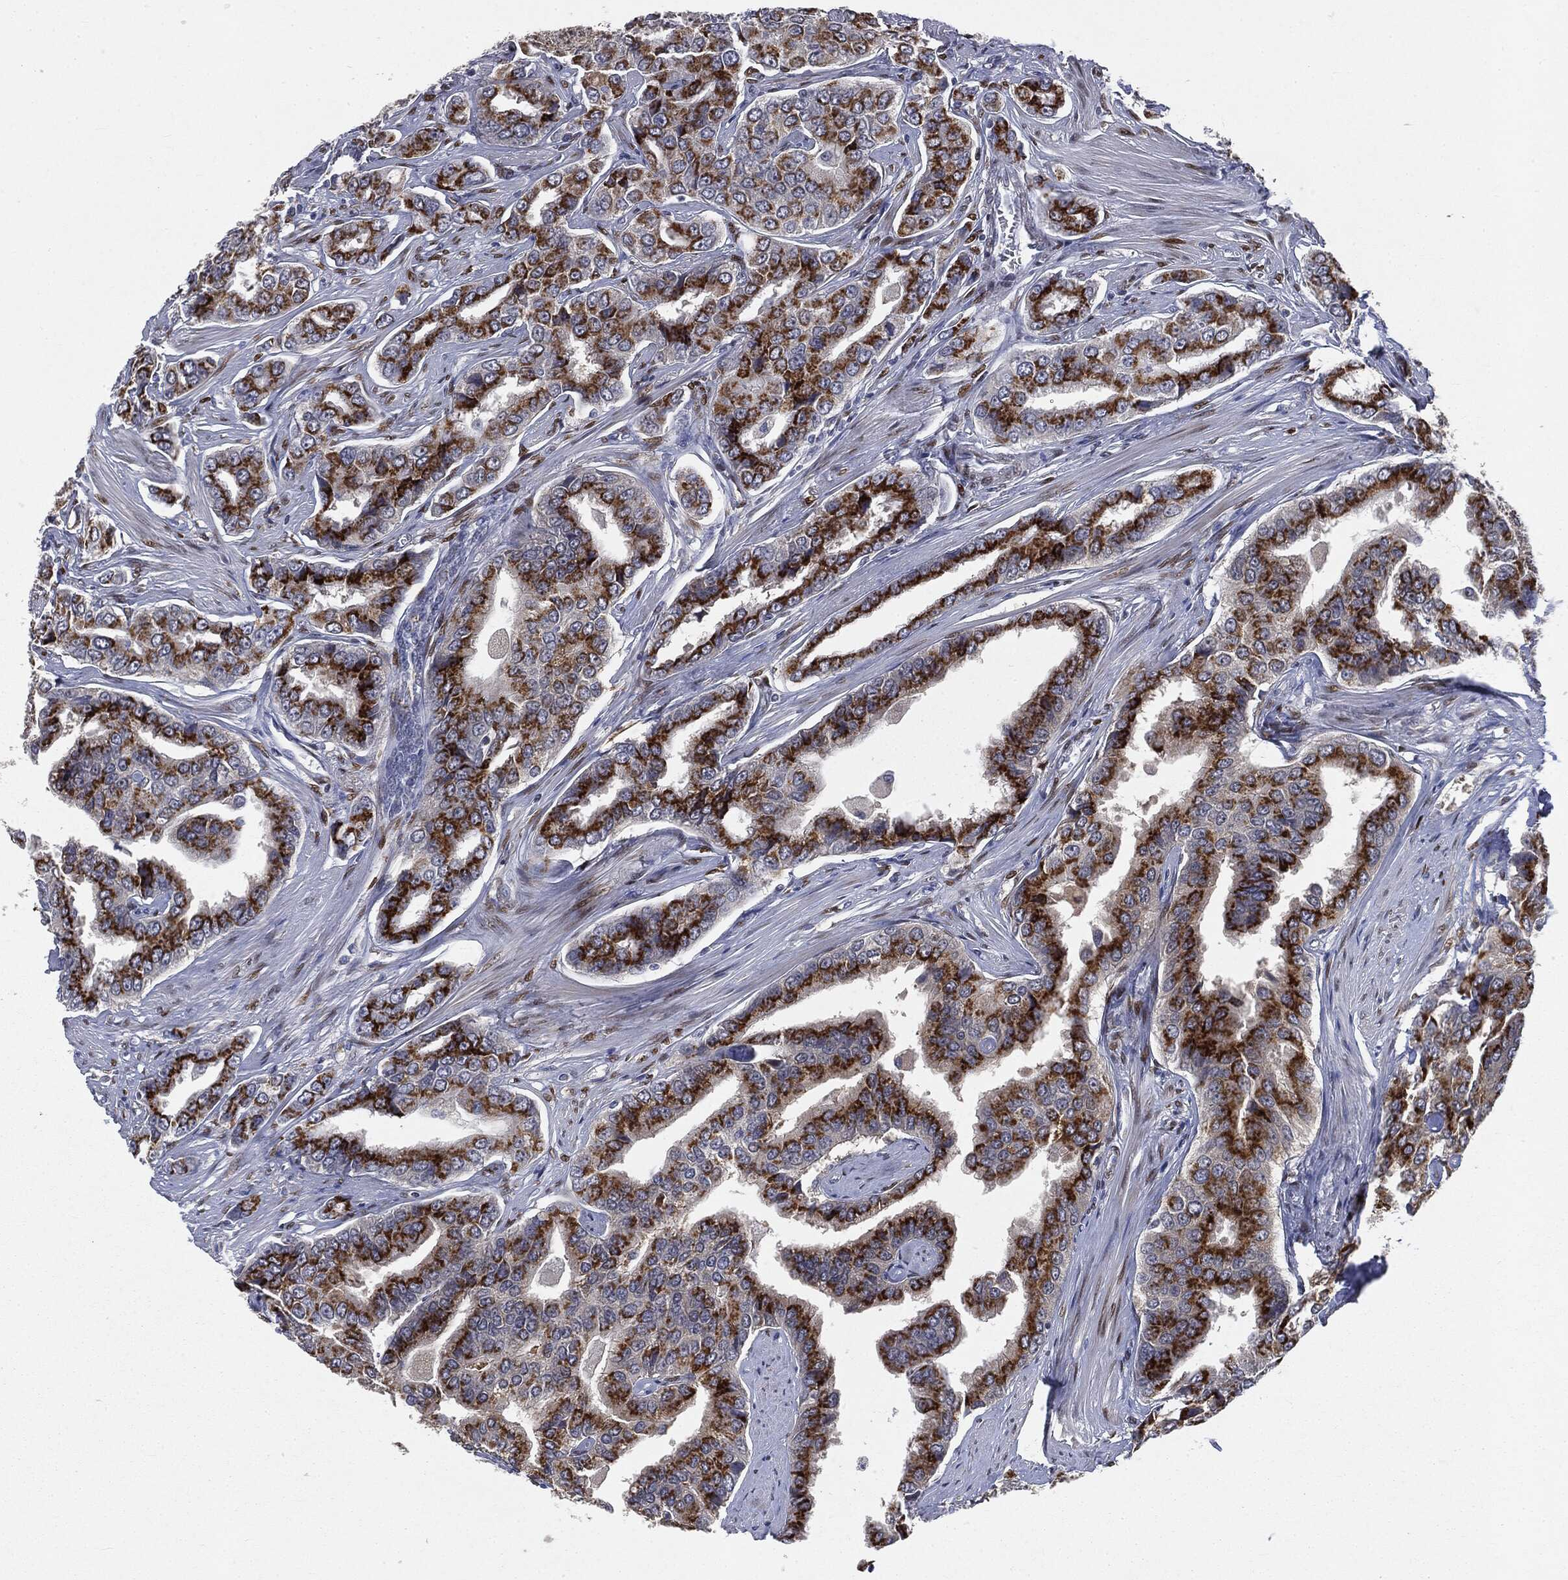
{"staining": {"intensity": "strong", "quantity": ">75%", "location": "cytoplasmic/membranous"}, "tissue": "prostate cancer", "cell_type": "Tumor cells", "image_type": "cancer", "snomed": [{"axis": "morphology", "description": "Adenocarcinoma, NOS"}, {"axis": "topography", "description": "Prostate and seminal vesicle, NOS"}, {"axis": "topography", "description": "Prostate"}], "caption": "An immunohistochemistry image of neoplastic tissue is shown. Protein staining in brown highlights strong cytoplasmic/membranous positivity in prostate cancer within tumor cells.", "gene": "CASD1", "patient": {"sex": "male", "age": 69}}